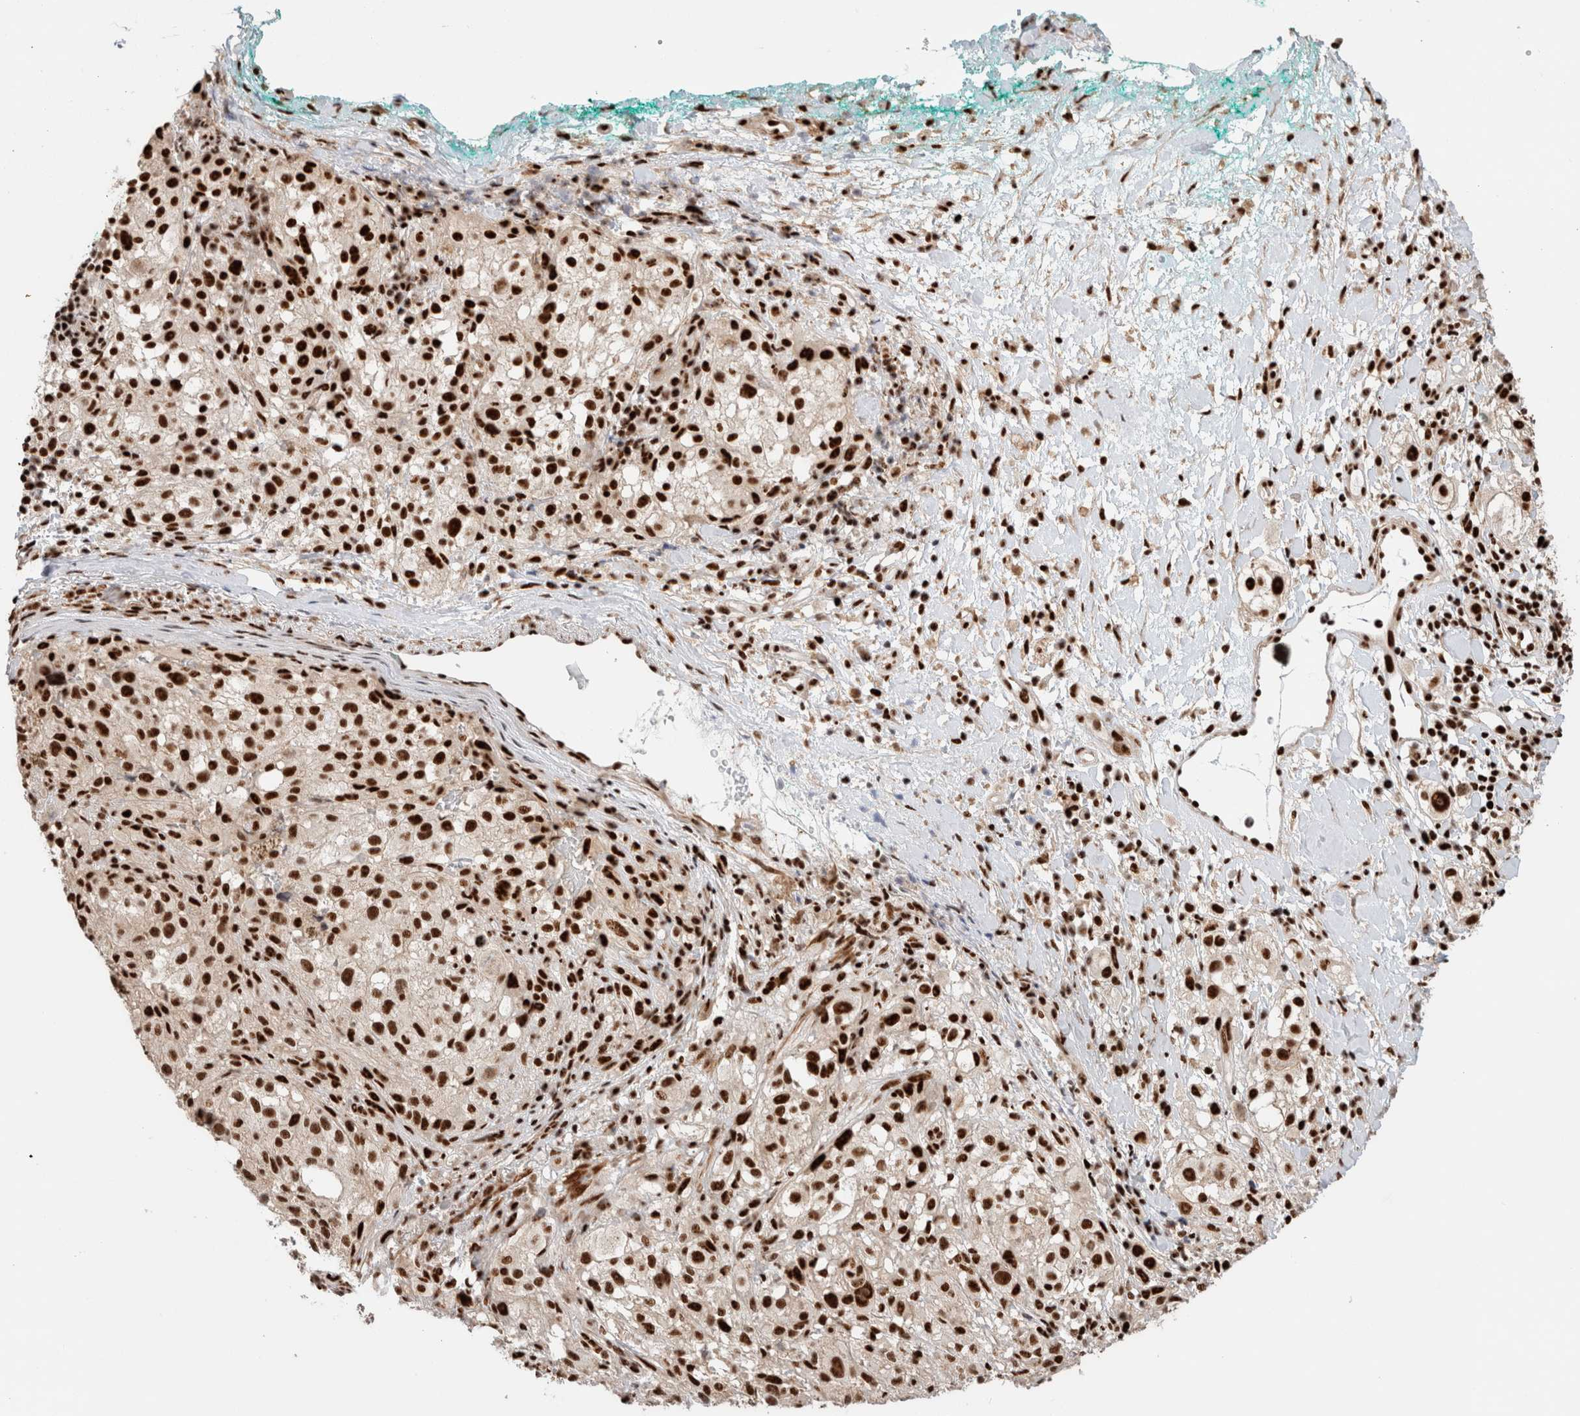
{"staining": {"intensity": "strong", "quantity": ">75%", "location": "nuclear"}, "tissue": "melanoma", "cell_type": "Tumor cells", "image_type": "cancer", "snomed": [{"axis": "morphology", "description": "Necrosis, NOS"}, {"axis": "morphology", "description": "Malignant melanoma, NOS"}, {"axis": "topography", "description": "Skin"}], "caption": "Approximately >75% of tumor cells in melanoma display strong nuclear protein expression as visualized by brown immunohistochemical staining.", "gene": "ID3", "patient": {"sex": "female", "age": 87}}